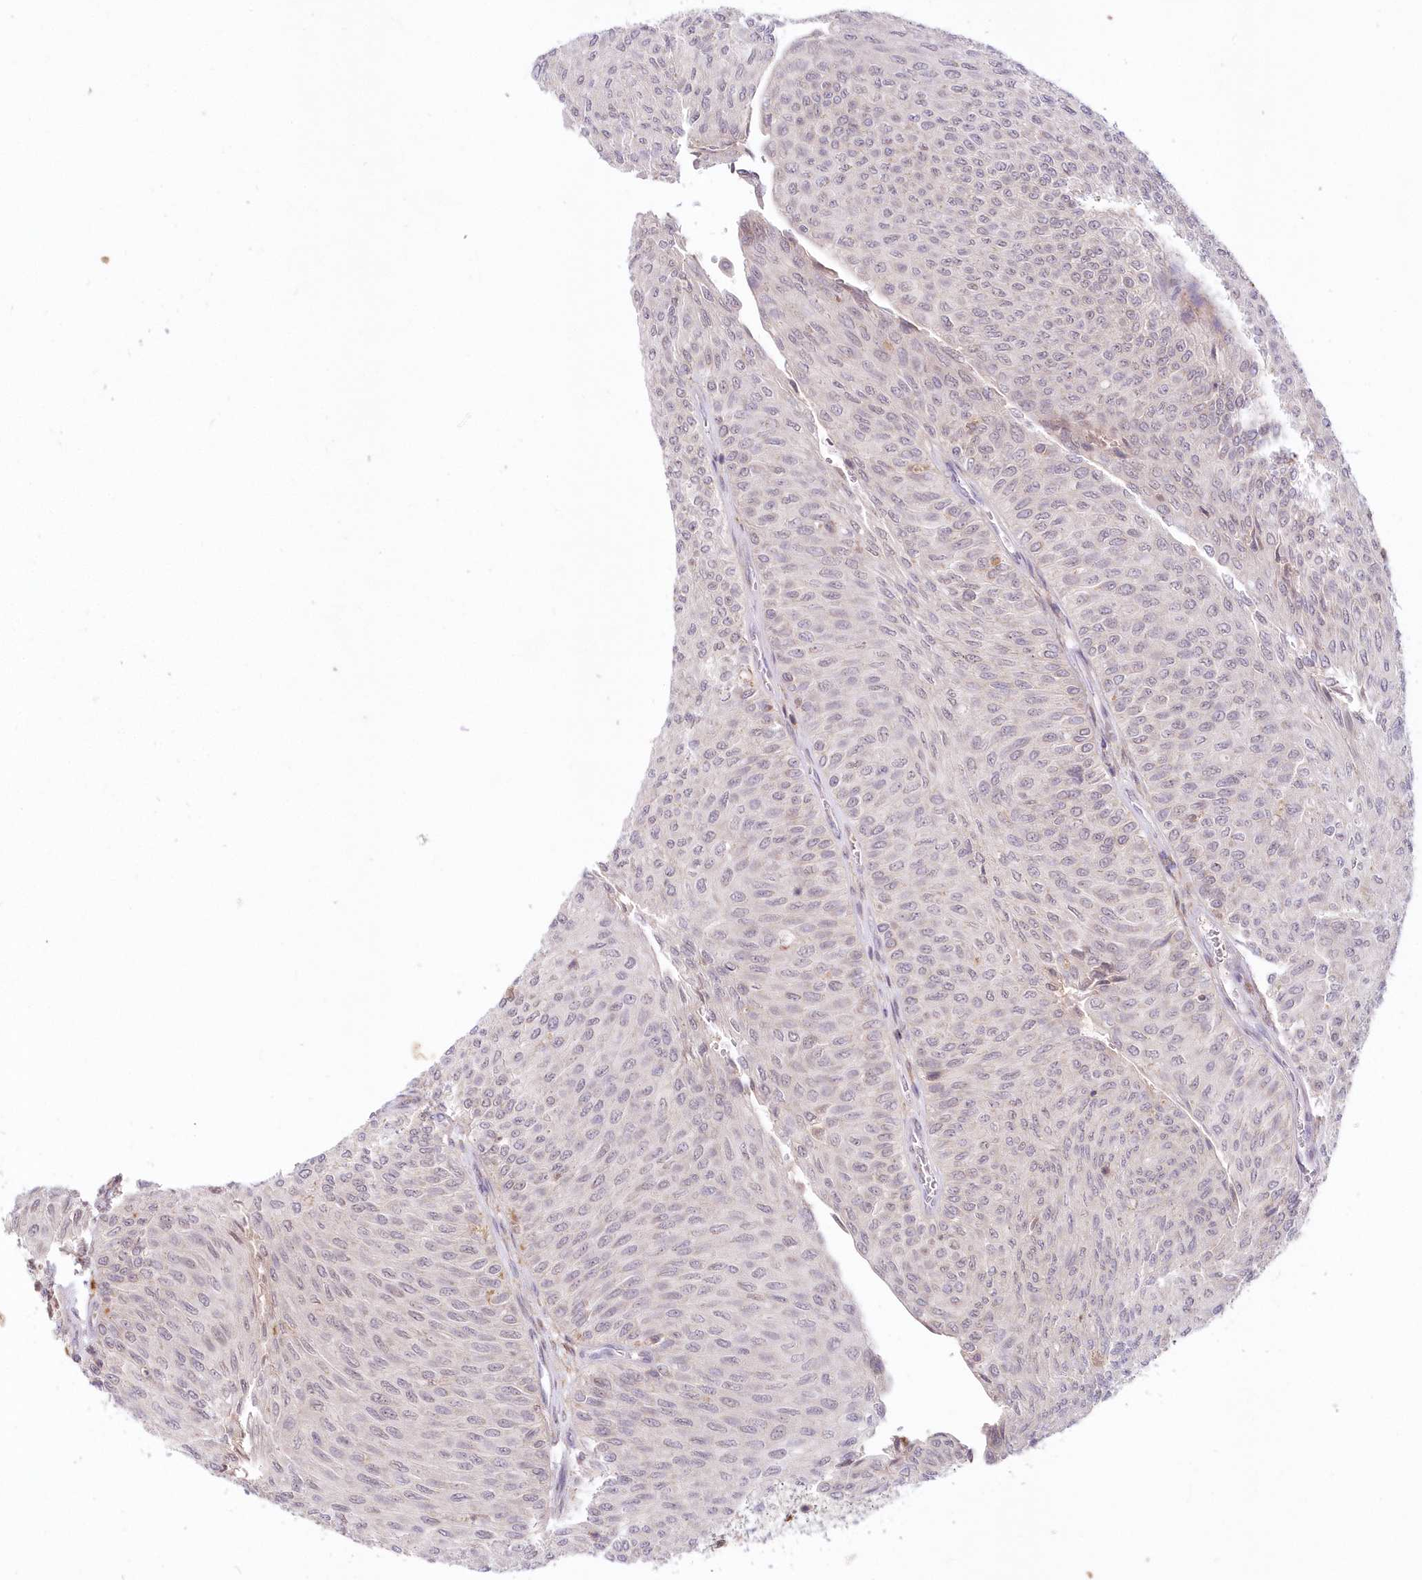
{"staining": {"intensity": "negative", "quantity": "none", "location": "none"}, "tissue": "urothelial cancer", "cell_type": "Tumor cells", "image_type": "cancer", "snomed": [{"axis": "morphology", "description": "Urothelial carcinoma, Low grade"}, {"axis": "topography", "description": "Urinary bladder"}], "caption": "An IHC image of urothelial cancer is shown. There is no staining in tumor cells of urothelial cancer.", "gene": "LDB1", "patient": {"sex": "male", "age": 78}}